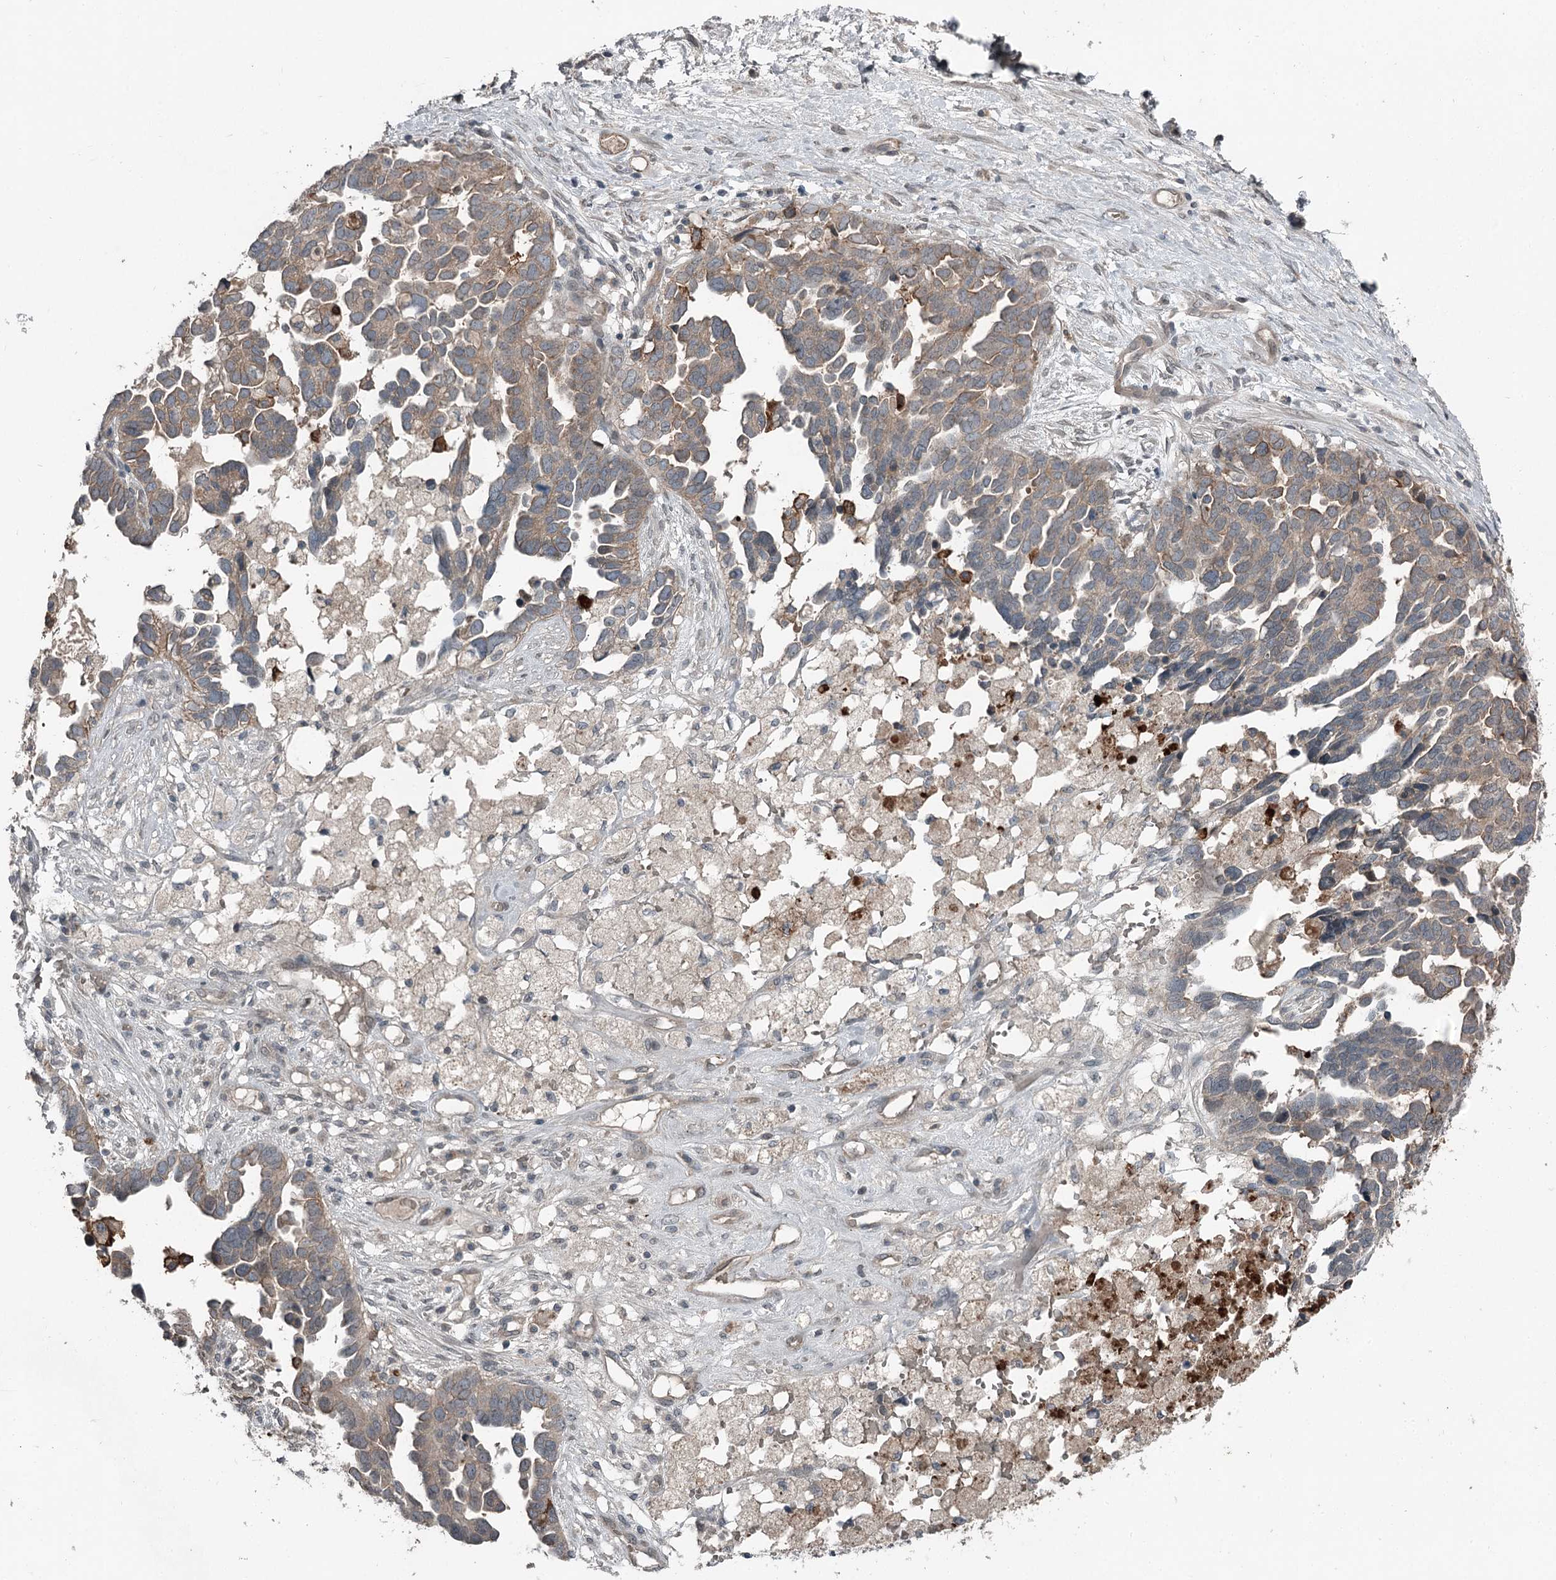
{"staining": {"intensity": "weak", "quantity": "<25%", "location": "cytoplasmic/membranous"}, "tissue": "ovarian cancer", "cell_type": "Tumor cells", "image_type": "cancer", "snomed": [{"axis": "morphology", "description": "Cystadenocarcinoma, serous, NOS"}, {"axis": "topography", "description": "Ovary"}], "caption": "Tumor cells show no significant protein positivity in serous cystadenocarcinoma (ovarian). The staining is performed using DAB brown chromogen with nuclei counter-stained in using hematoxylin.", "gene": "SLC39A8", "patient": {"sex": "female", "age": 54}}